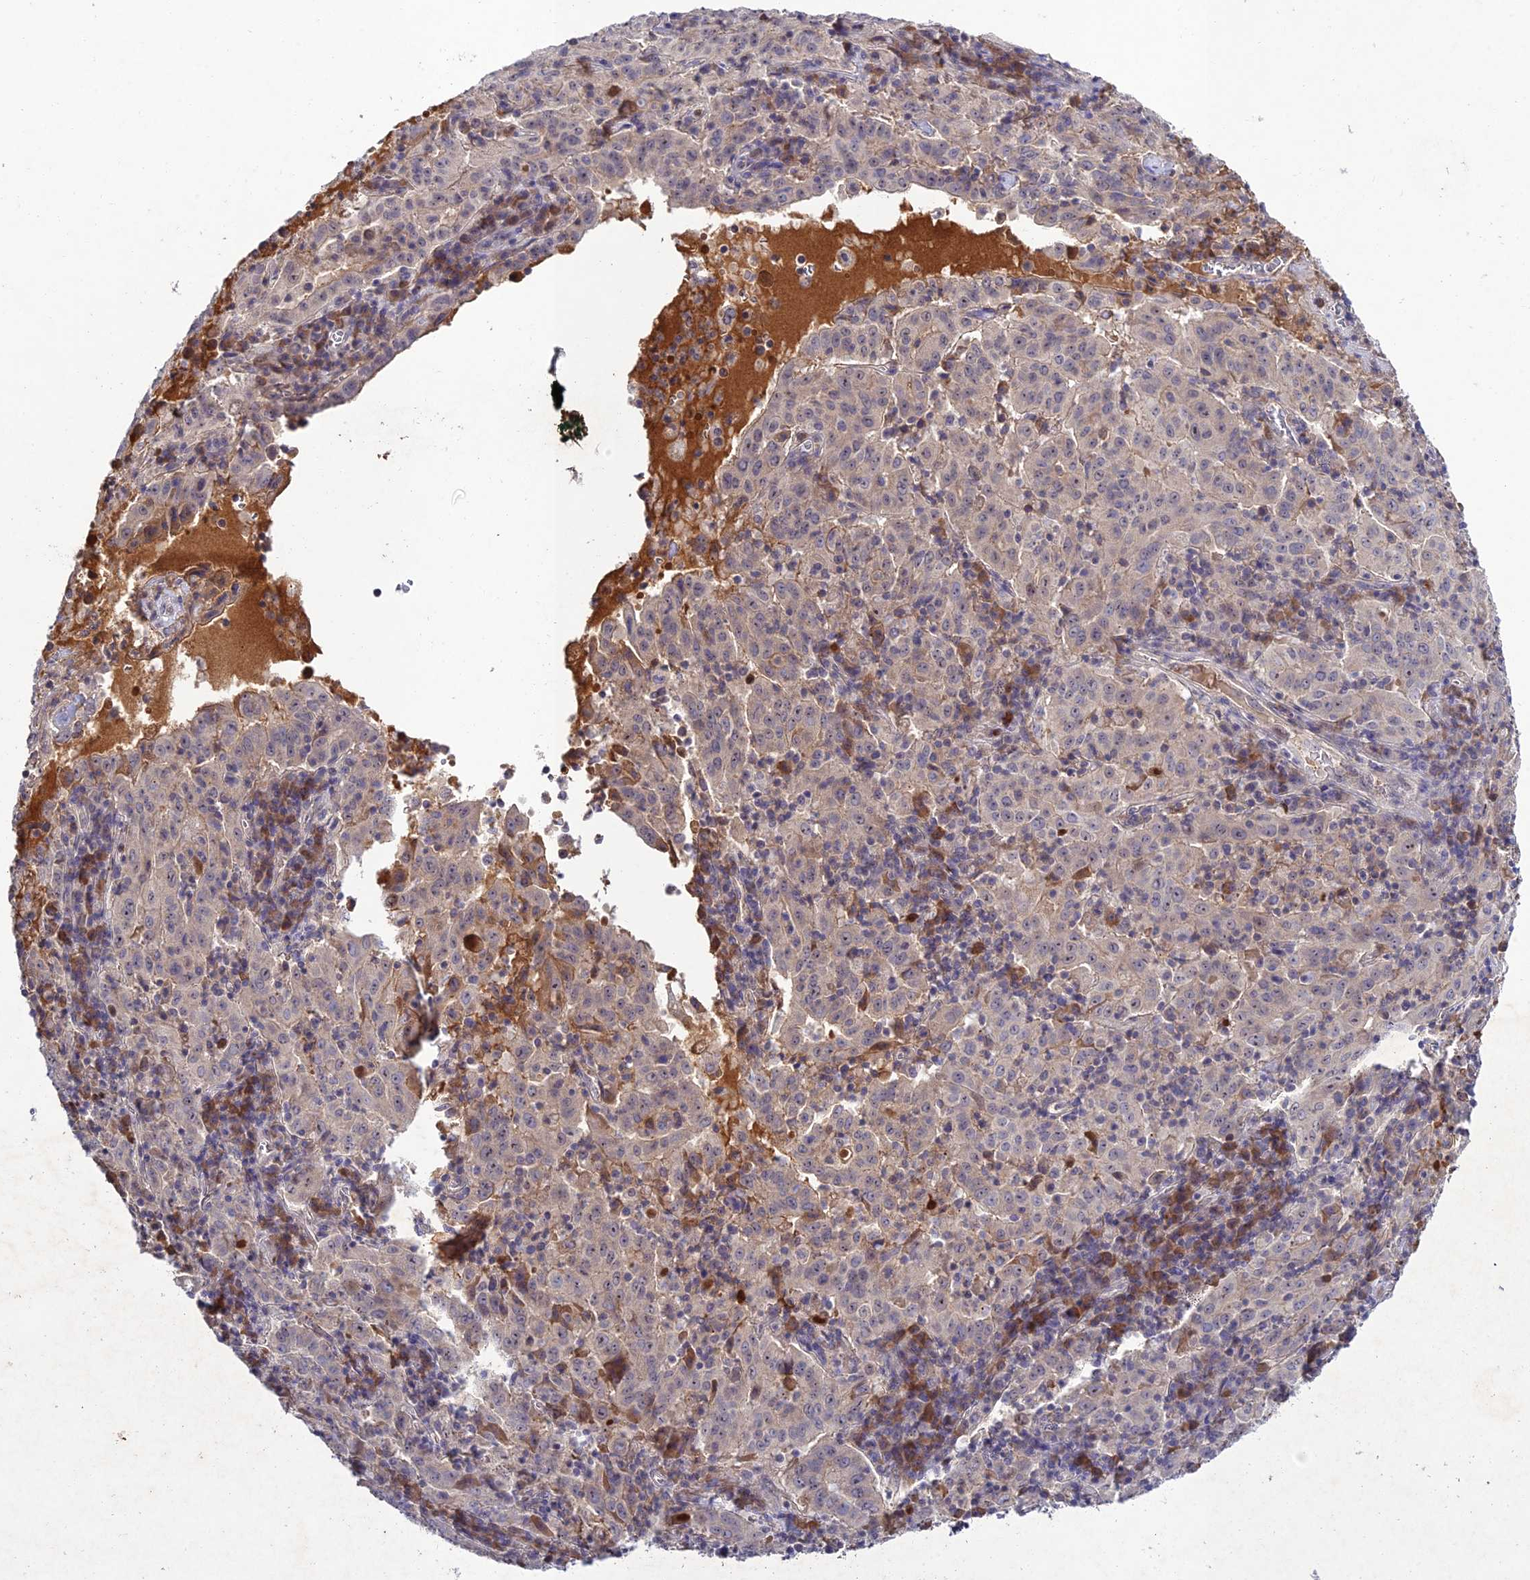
{"staining": {"intensity": "negative", "quantity": "none", "location": "none"}, "tissue": "pancreatic cancer", "cell_type": "Tumor cells", "image_type": "cancer", "snomed": [{"axis": "morphology", "description": "Adenocarcinoma, NOS"}, {"axis": "topography", "description": "Pancreas"}], "caption": "Pancreatic adenocarcinoma was stained to show a protein in brown. There is no significant expression in tumor cells. (Brightfield microscopy of DAB immunohistochemistry (IHC) at high magnification).", "gene": "CHST5", "patient": {"sex": "male", "age": 63}}